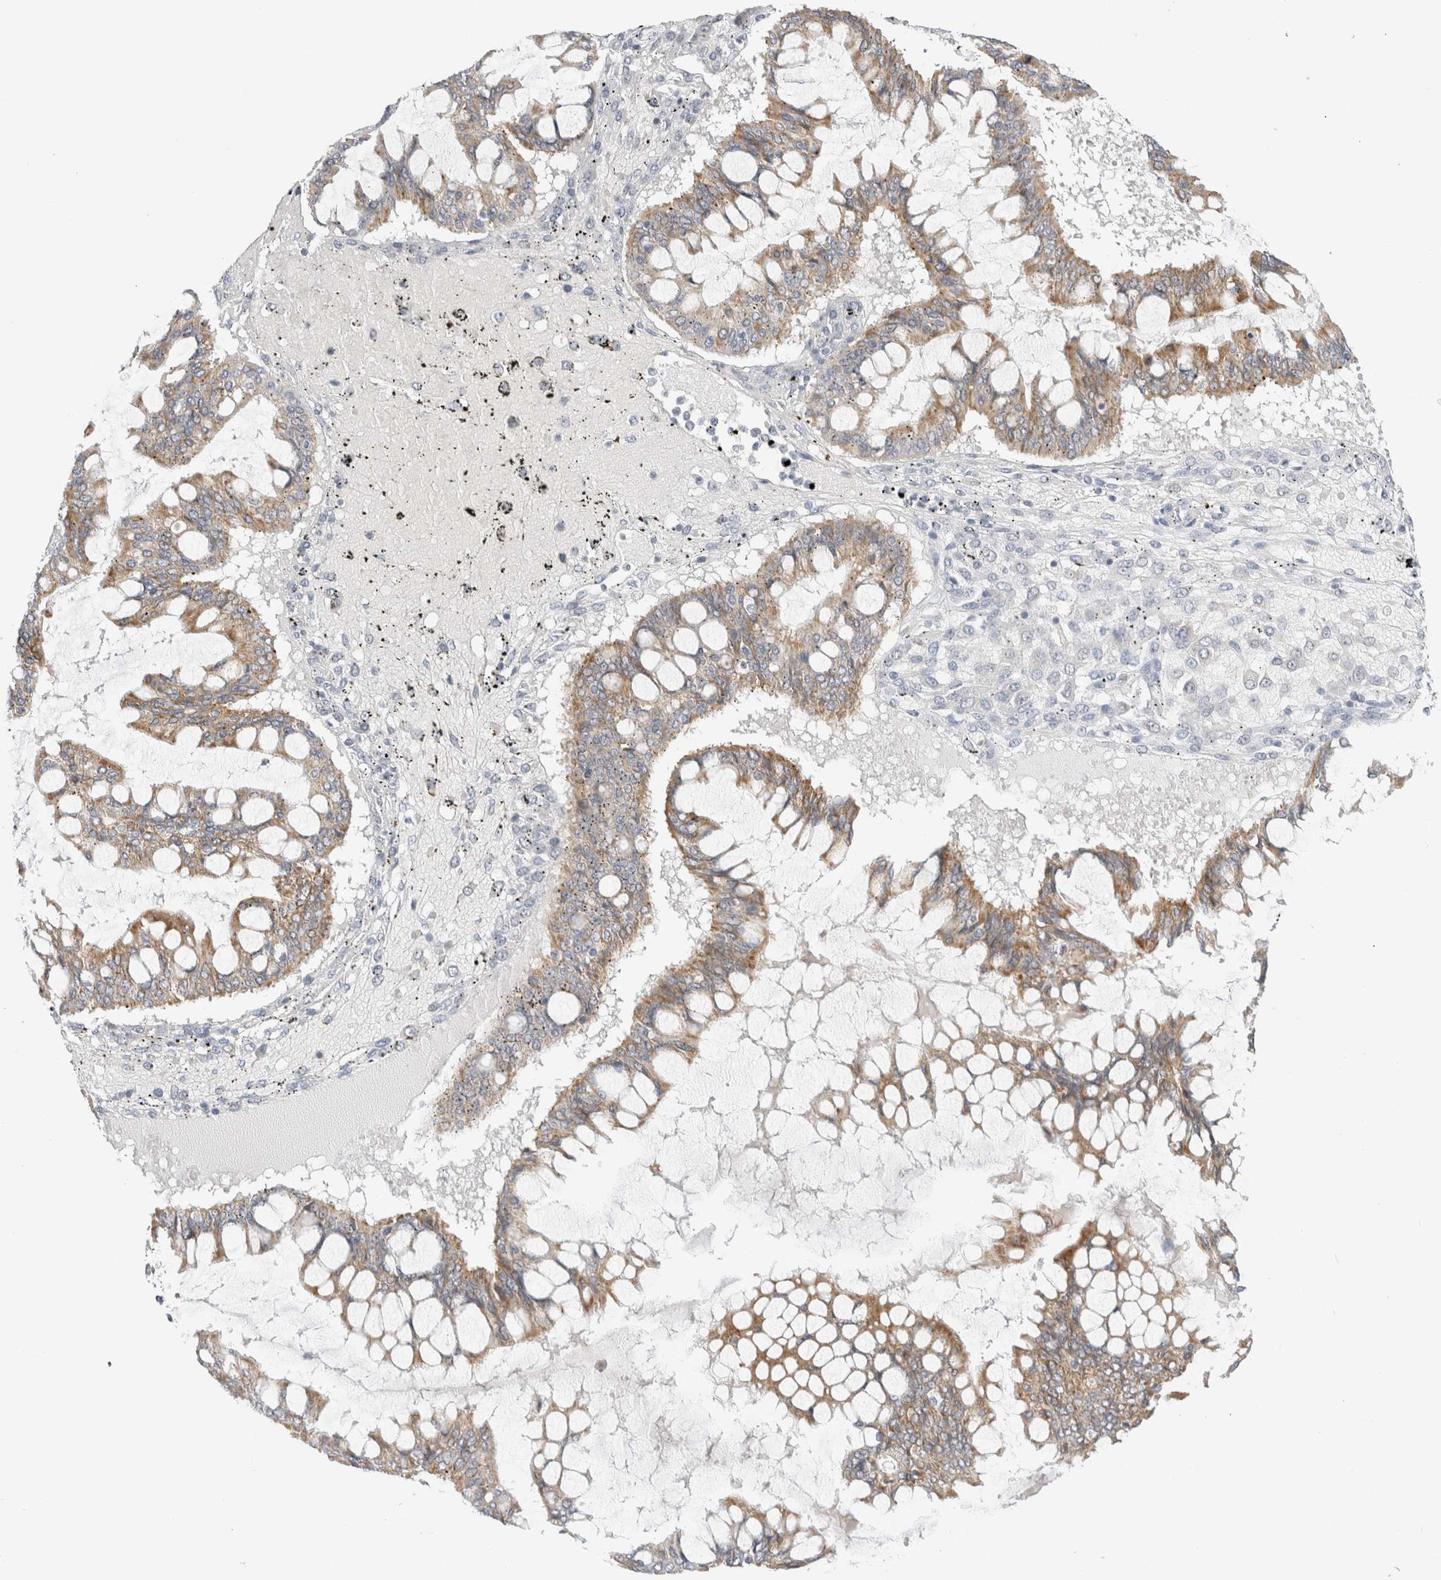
{"staining": {"intensity": "moderate", "quantity": ">75%", "location": "cytoplasmic/membranous"}, "tissue": "ovarian cancer", "cell_type": "Tumor cells", "image_type": "cancer", "snomed": [{"axis": "morphology", "description": "Cystadenocarcinoma, mucinous, NOS"}, {"axis": "topography", "description": "Ovary"}], "caption": "Tumor cells exhibit medium levels of moderate cytoplasmic/membranous expression in about >75% of cells in ovarian mucinous cystadenocarcinoma.", "gene": "FAHD1", "patient": {"sex": "female", "age": 73}}